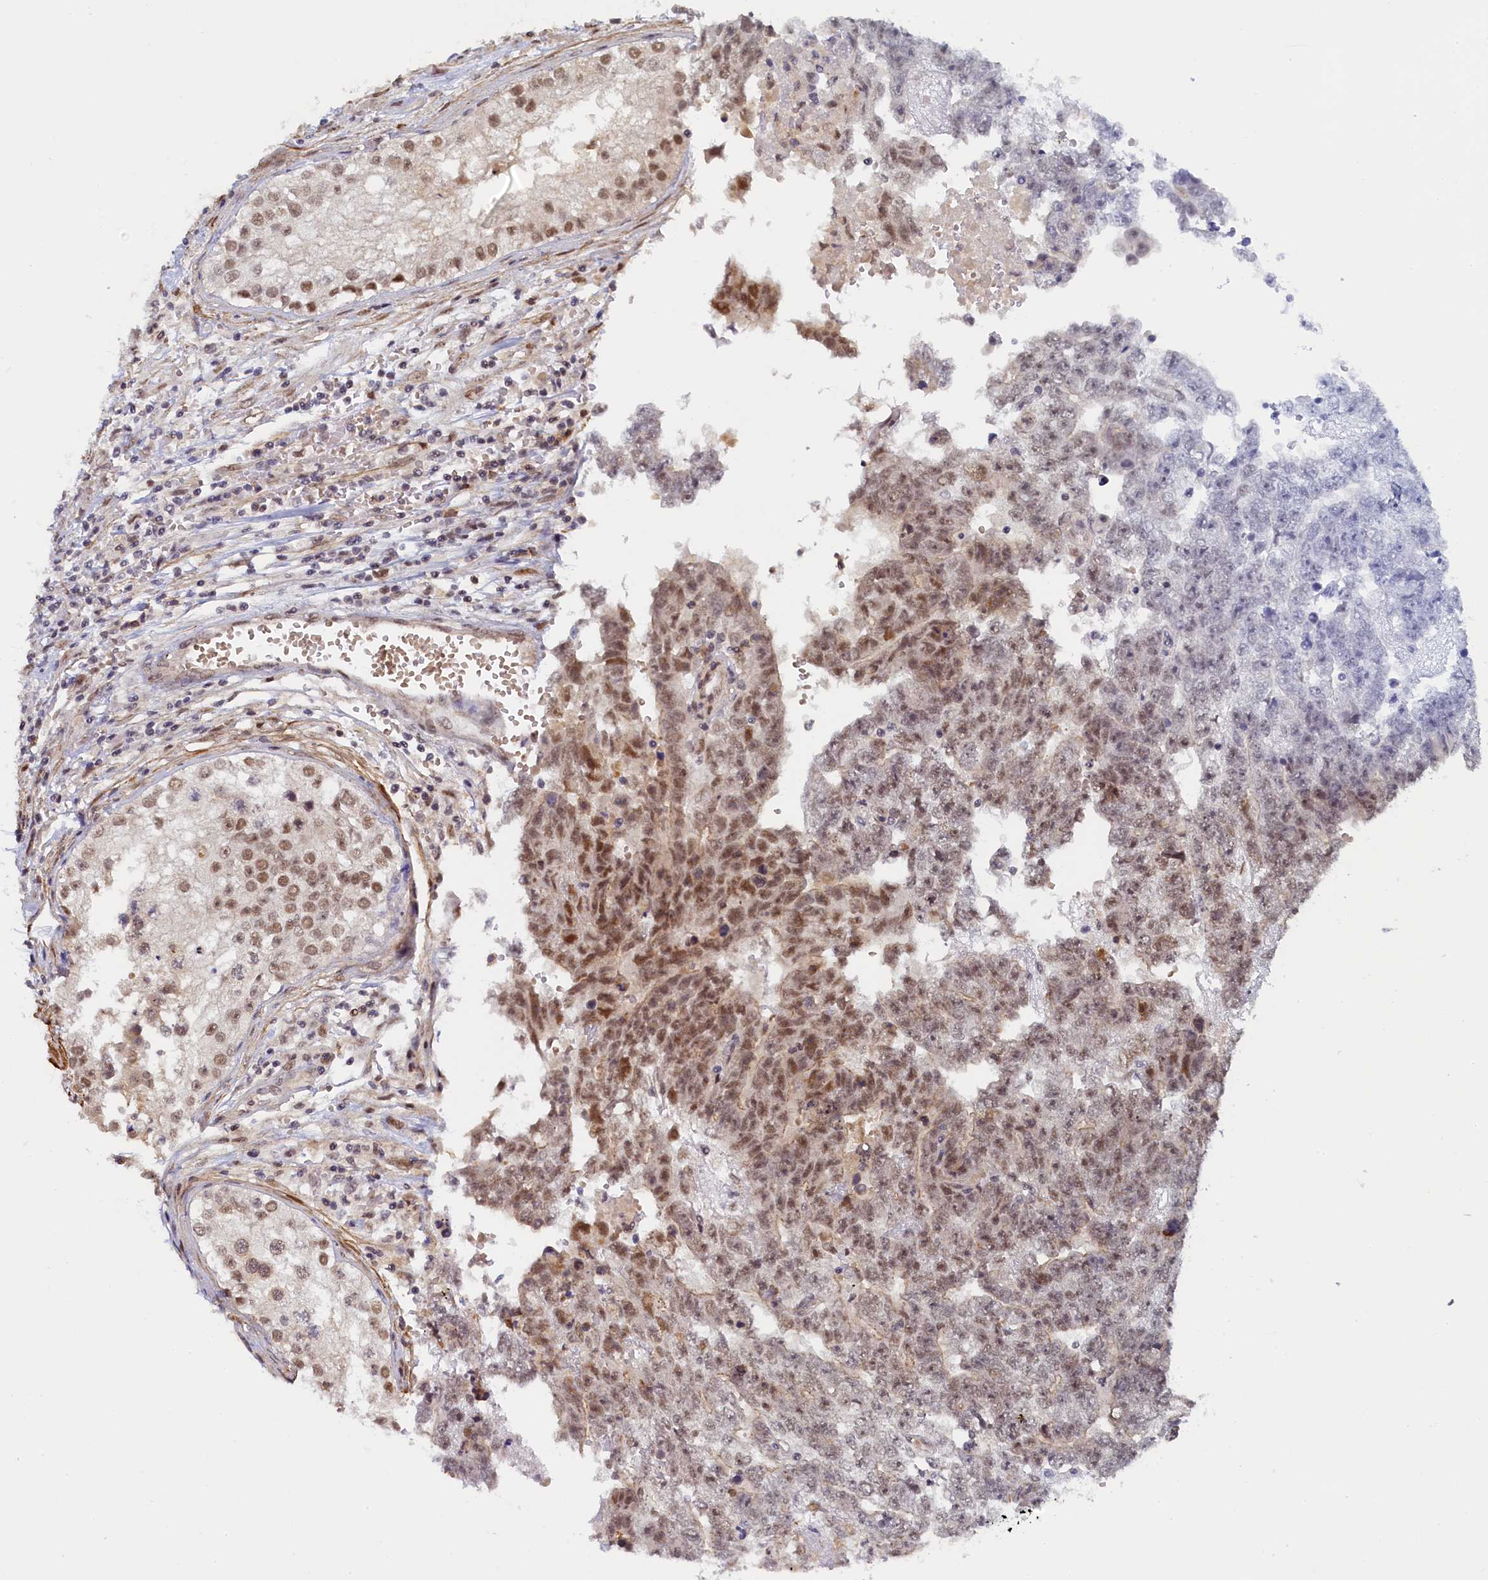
{"staining": {"intensity": "moderate", "quantity": "25%-75%", "location": "nuclear"}, "tissue": "testis cancer", "cell_type": "Tumor cells", "image_type": "cancer", "snomed": [{"axis": "morphology", "description": "Carcinoma, Embryonal, NOS"}, {"axis": "topography", "description": "Testis"}], "caption": "Testis cancer (embryonal carcinoma) was stained to show a protein in brown. There is medium levels of moderate nuclear expression in approximately 25%-75% of tumor cells.", "gene": "INTS14", "patient": {"sex": "male", "age": 25}}